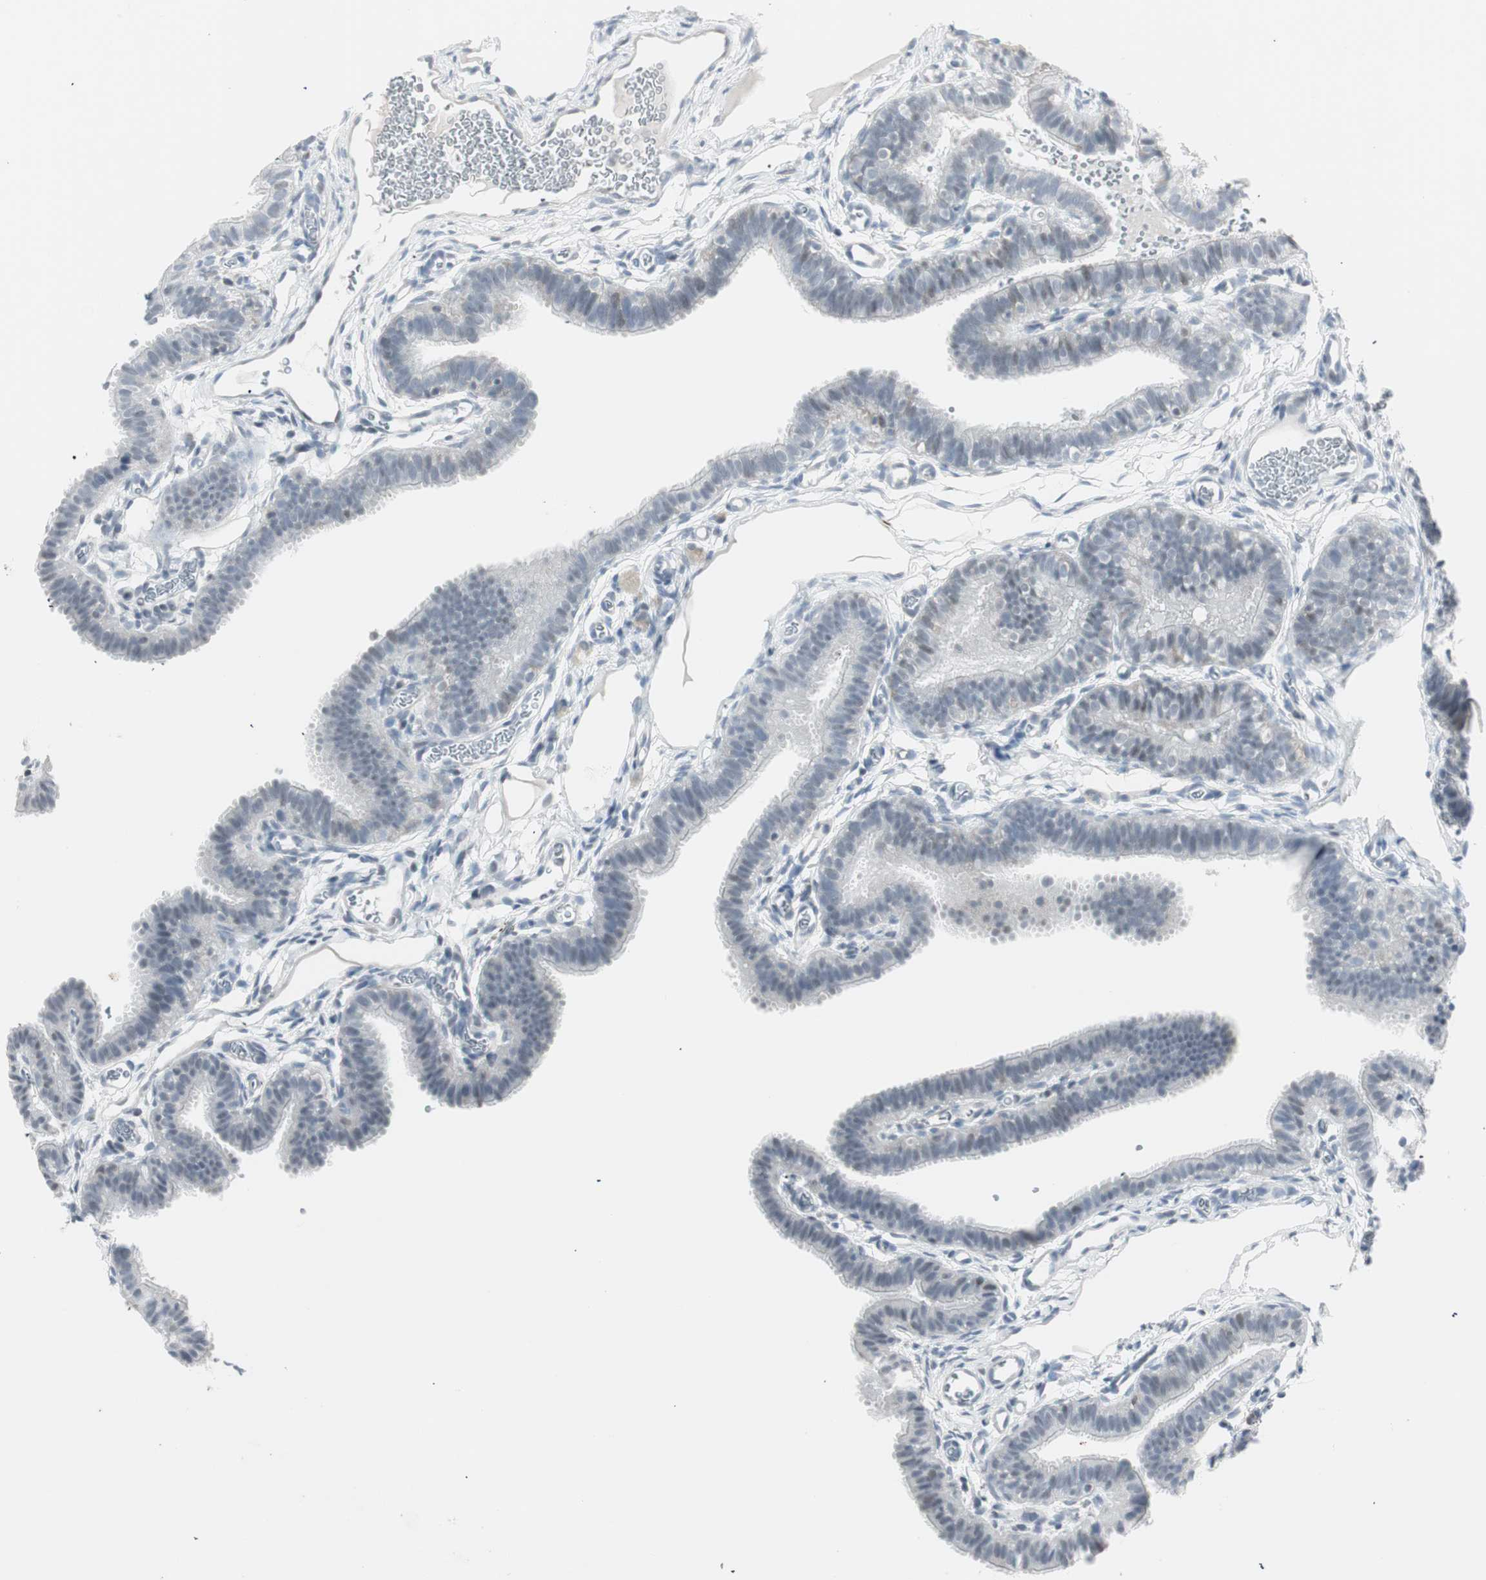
{"staining": {"intensity": "negative", "quantity": "none", "location": "none"}, "tissue": "fallopian tube", "cell_type": "Glandular cells", "image_type": "normal", "snomed": [{"axis": "morphology", "description": "Normal tissue, NOS"}, {"axis": "topography", "description": "Fallopian tube"}, {"axis": "topography", "description": "Placenta"}], "caption": "Fallopian tube was stained to show a protein in brown. There is no significant positivity in glandular cells. (DAB immunohistochemistry (IHC) with hematoxylin counter stain).", "gene": "MAP4K4", "patient": {"sex": "female", "age": 34}}